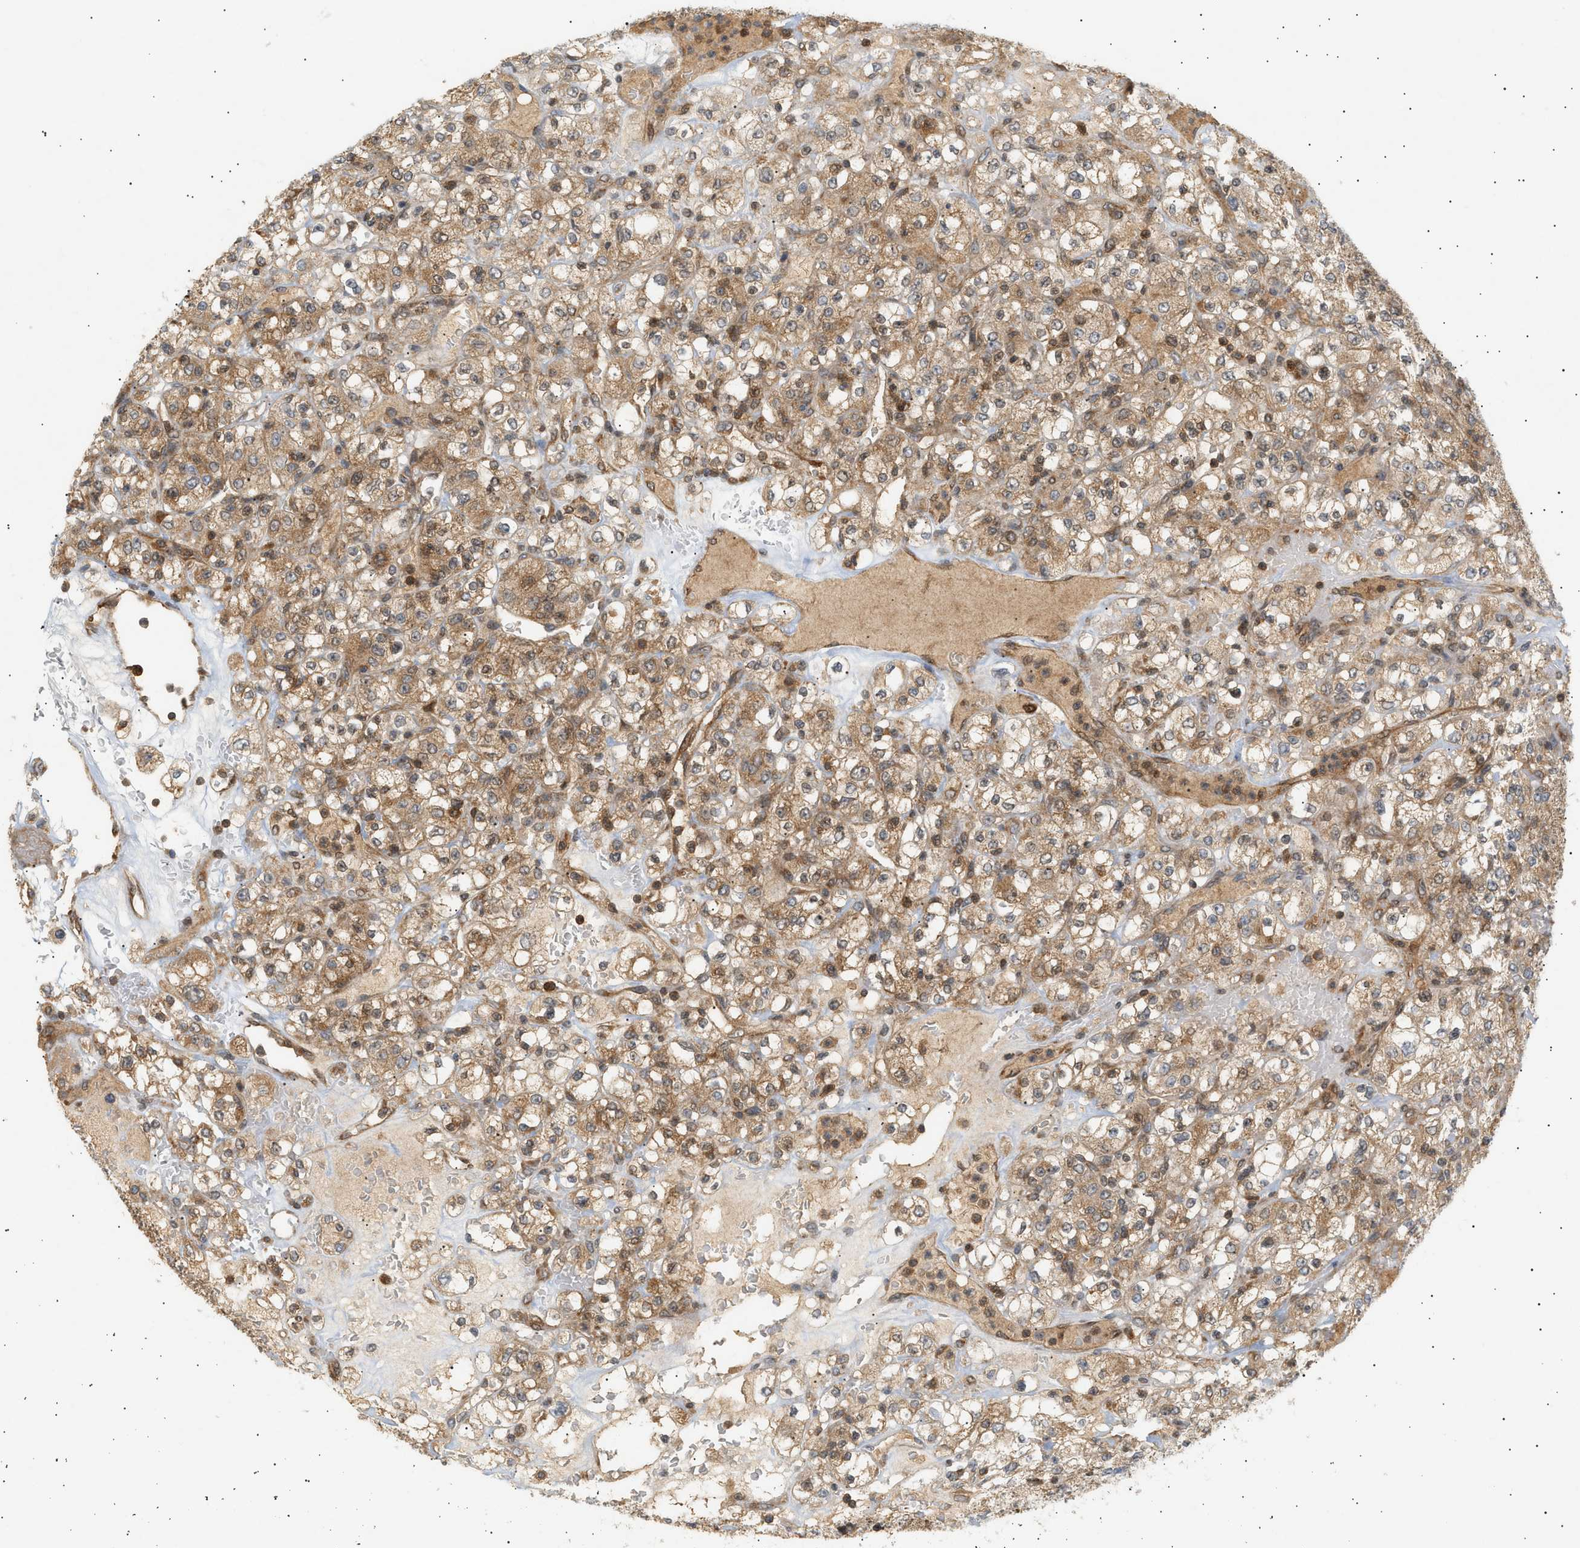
{"staining": {"intensity": "moderate", "quantity": ">75%", "location": "cytoplasmic/membranous"}, "tissue": "renal cancer", "cell_type": "Tumor cells", "image_type": "cancer", "snomed": [{"axis": "morphology", "description": "Normal tissue, NOS"}, {"axis": "morphology", "description": "Adenocarcinoma, NOS"}, {"axis": "topography", "description": "Kidney"}], "caption": "An IHC photomicrograph of tumor tissue is shown. Protein staining in brown shows moderate cytoplasmic/membranous positivity in adenocarcinoma (renal) within tumor cells.", "gene": "SHC1", "patient": {"sex": "female", "age": 72}}